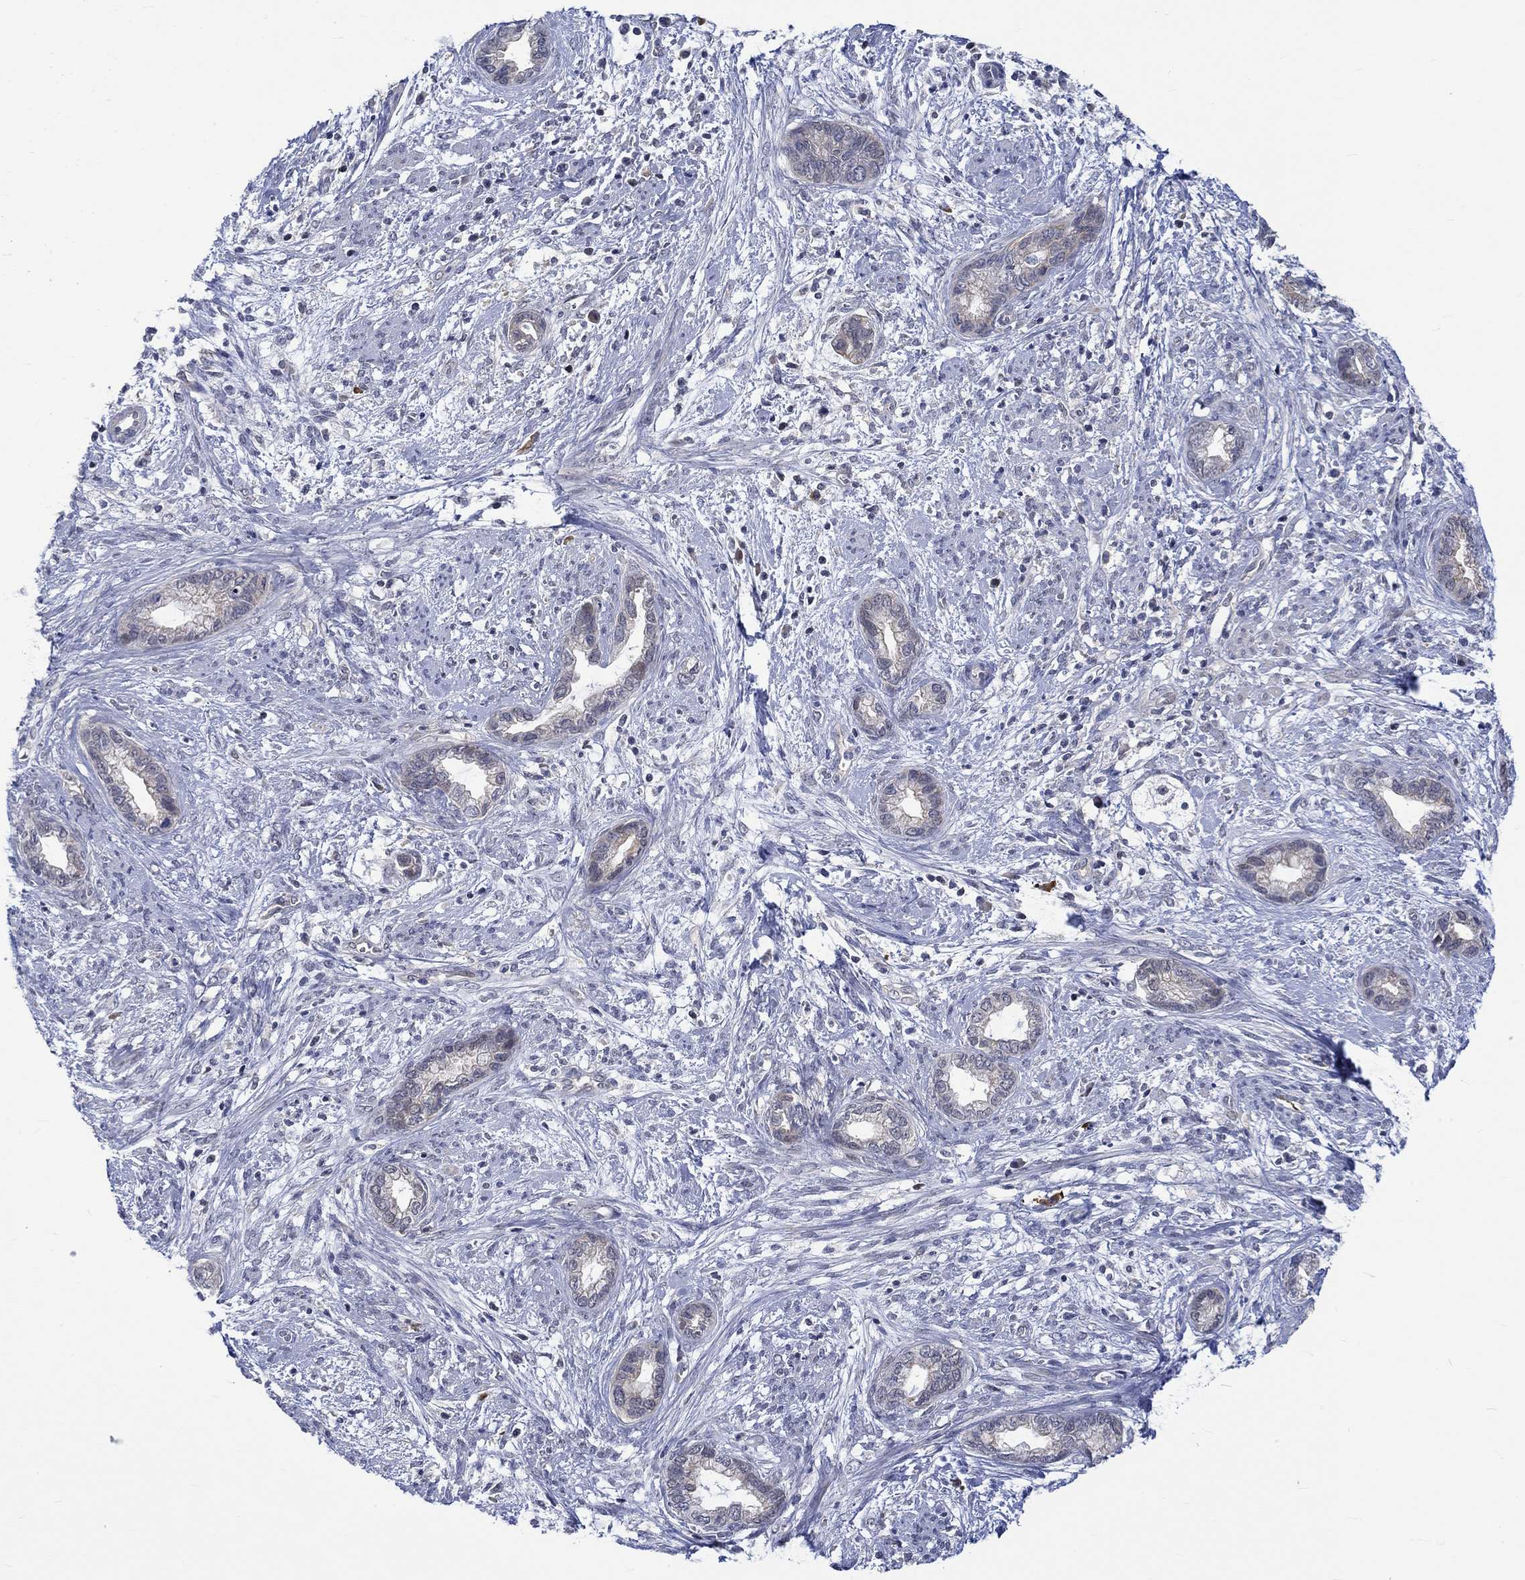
{"staining": {"intensity": "negative", "quantity": "none", "location": "none"}, "tissue": "cervical cancer", "cell_type": "Tumor cells", "image_type": "cancer", "snomed": [{"axis": "morphology", "description": "Adenocarcinoma, NOS"}, {"axis": "topography", "description": "Cervix"}], "caption": "Cervical cancer was stained to show a protein in brown. There is no significant positivity in tumor cells.", "gene": "WASF1", "patient": {"sex": "female", "age": 62}}